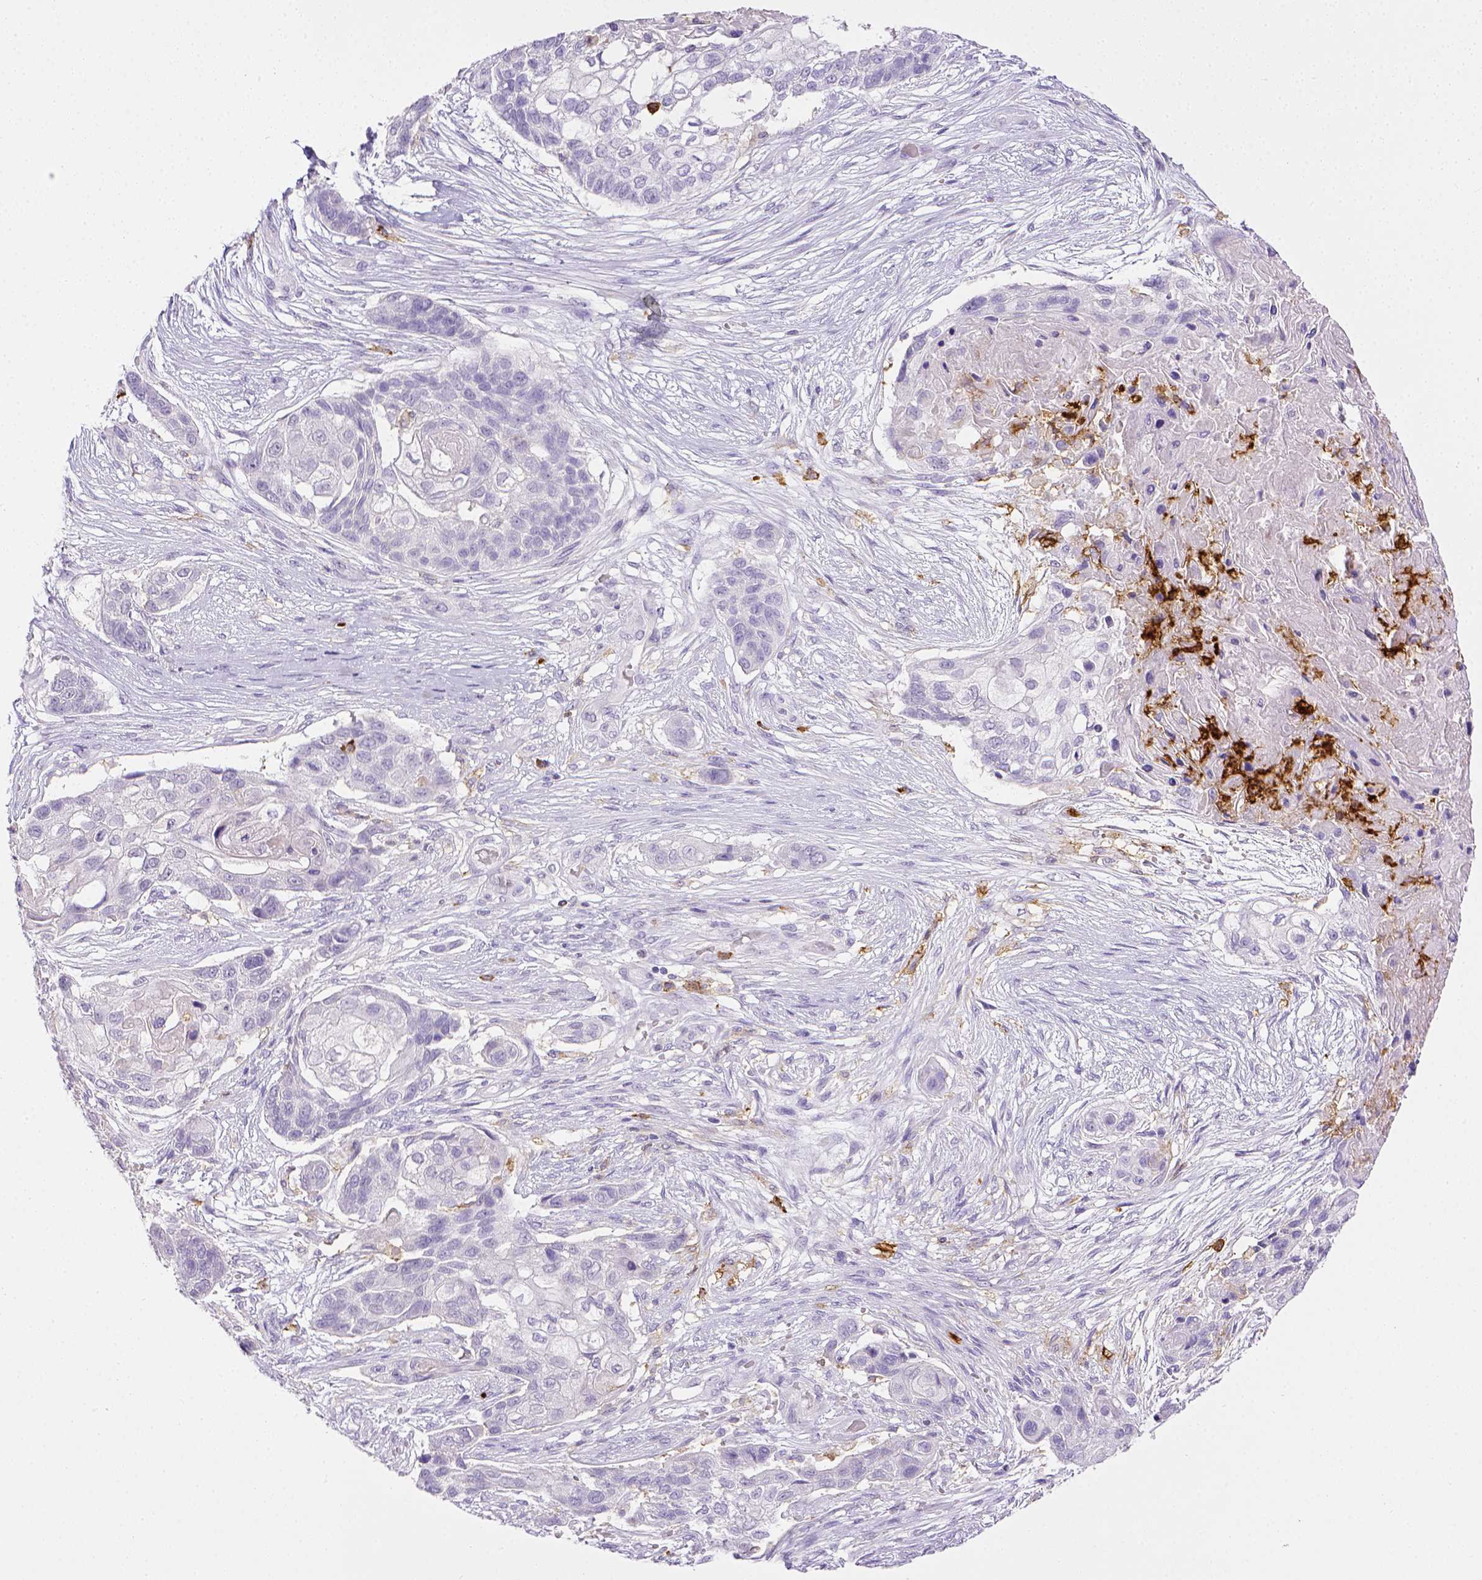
{"staining": {"intensity": "negative", "quantity": "none", "location": "none"}, "tissue": "lung cancer", "cell_type": "Tumor cells", "image_type": "cancer", "snomed": [{"axis": "morphology", "description": "Squamous cell carcinoma, NOS"}, {"axis": "topography", "description": "Lung"}], "caption": "Immunohistochemistry (IHC) photomicrograph of human squamous cell carcinoma (lung) stained for a protein (brown), which demonstrates no positivity in tumor cells.", "gene": "ITGAM", "patient": {"sex": "male", "age": 69}}